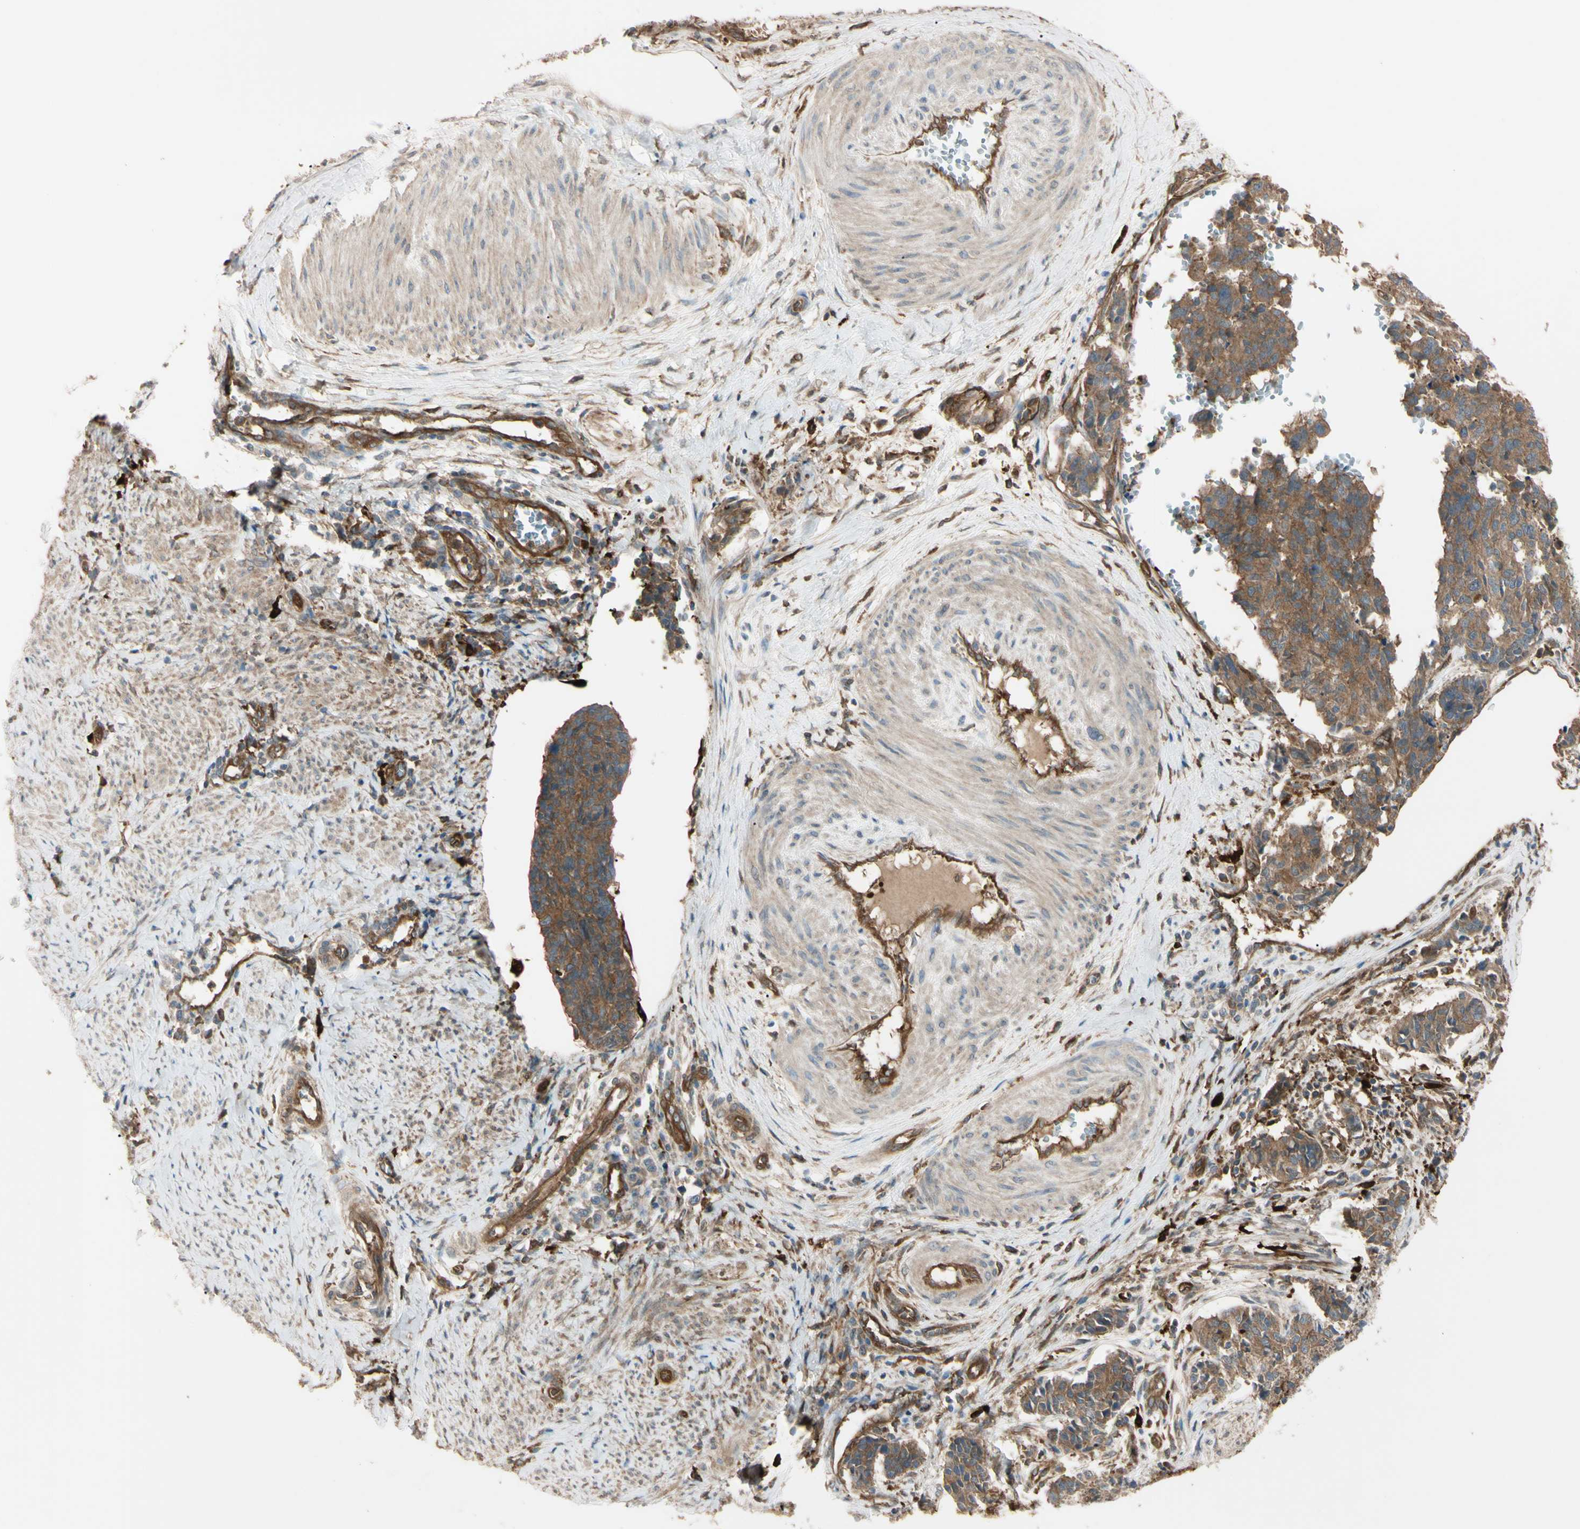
{"staining": {"intensity": "strong", "quantity": ">75%", "location": "cytoplasmic/membranous"}, "tissue": "cervical cancer", "cell_type": "Tumor cells", "image_type": "cancer", "snomed": [{"axis": "morphology", "description": "Normal tissue, NOS"}, {"axis": "morphology", "description": "Squamous cell carcinoma, NOS"}, {"axis": "topography", "description": "Cervix"}], "caption": "Protein staining reveals strong cytoplasmic/membranous expression in about >75% of tumor cells in cervical cancer.", "gene": "PTPN12", "patient": {"sex": "female", "age": 35}}